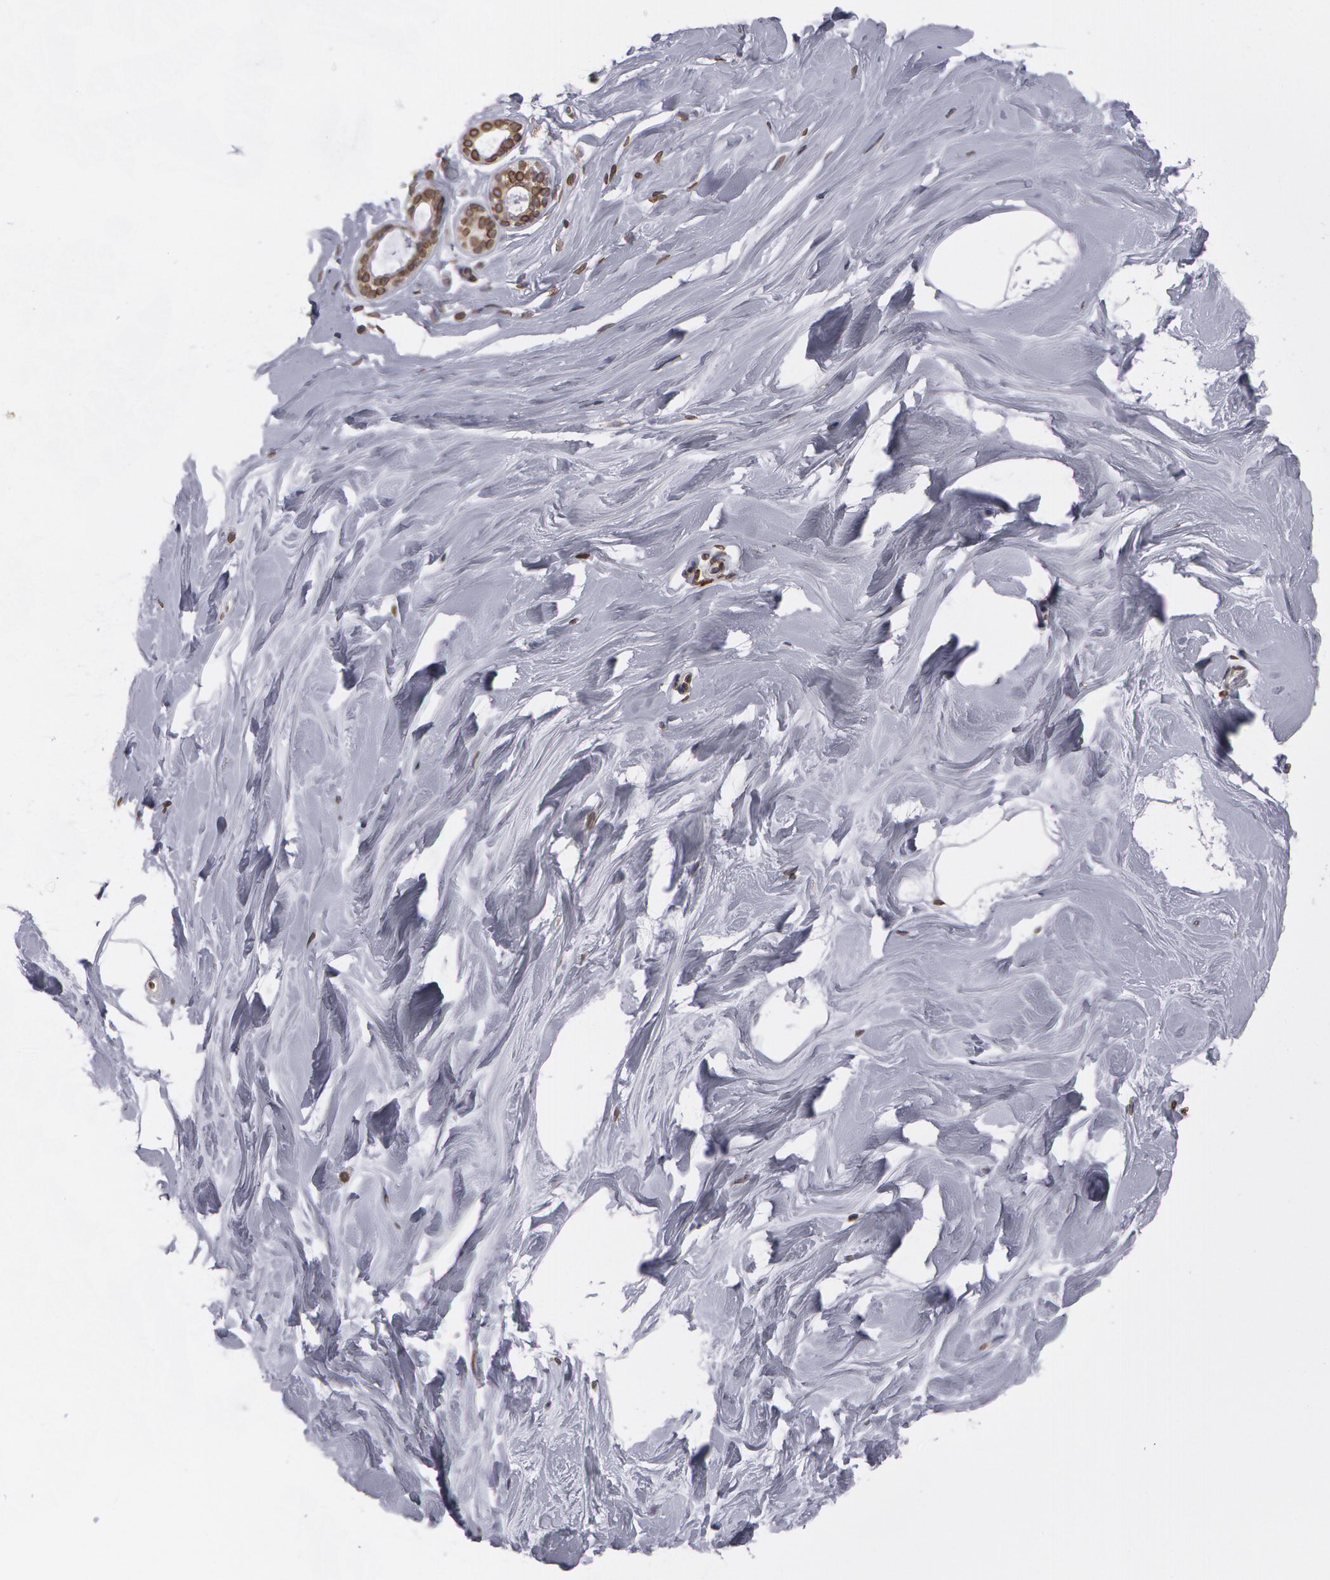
{"staining": {"intensity": "negative", "quantity": "none", "location": "none"}, "tissue": "breast", "cell_type": "Adipocytes", "image_type": "normal", "snomed": [{"axis": "morphology", "description": "Normal tissue, NOS"}, {"axis": "topography", "description": "Breast"}], "caption": "Adipocytes show no significant protein positivity in unremarkable breast. (DAB immunohistochemistry visualized using brightfield microscopy, high magnification).", "gene": "EMD", "patient": {"sex": "female", "age": 44}}